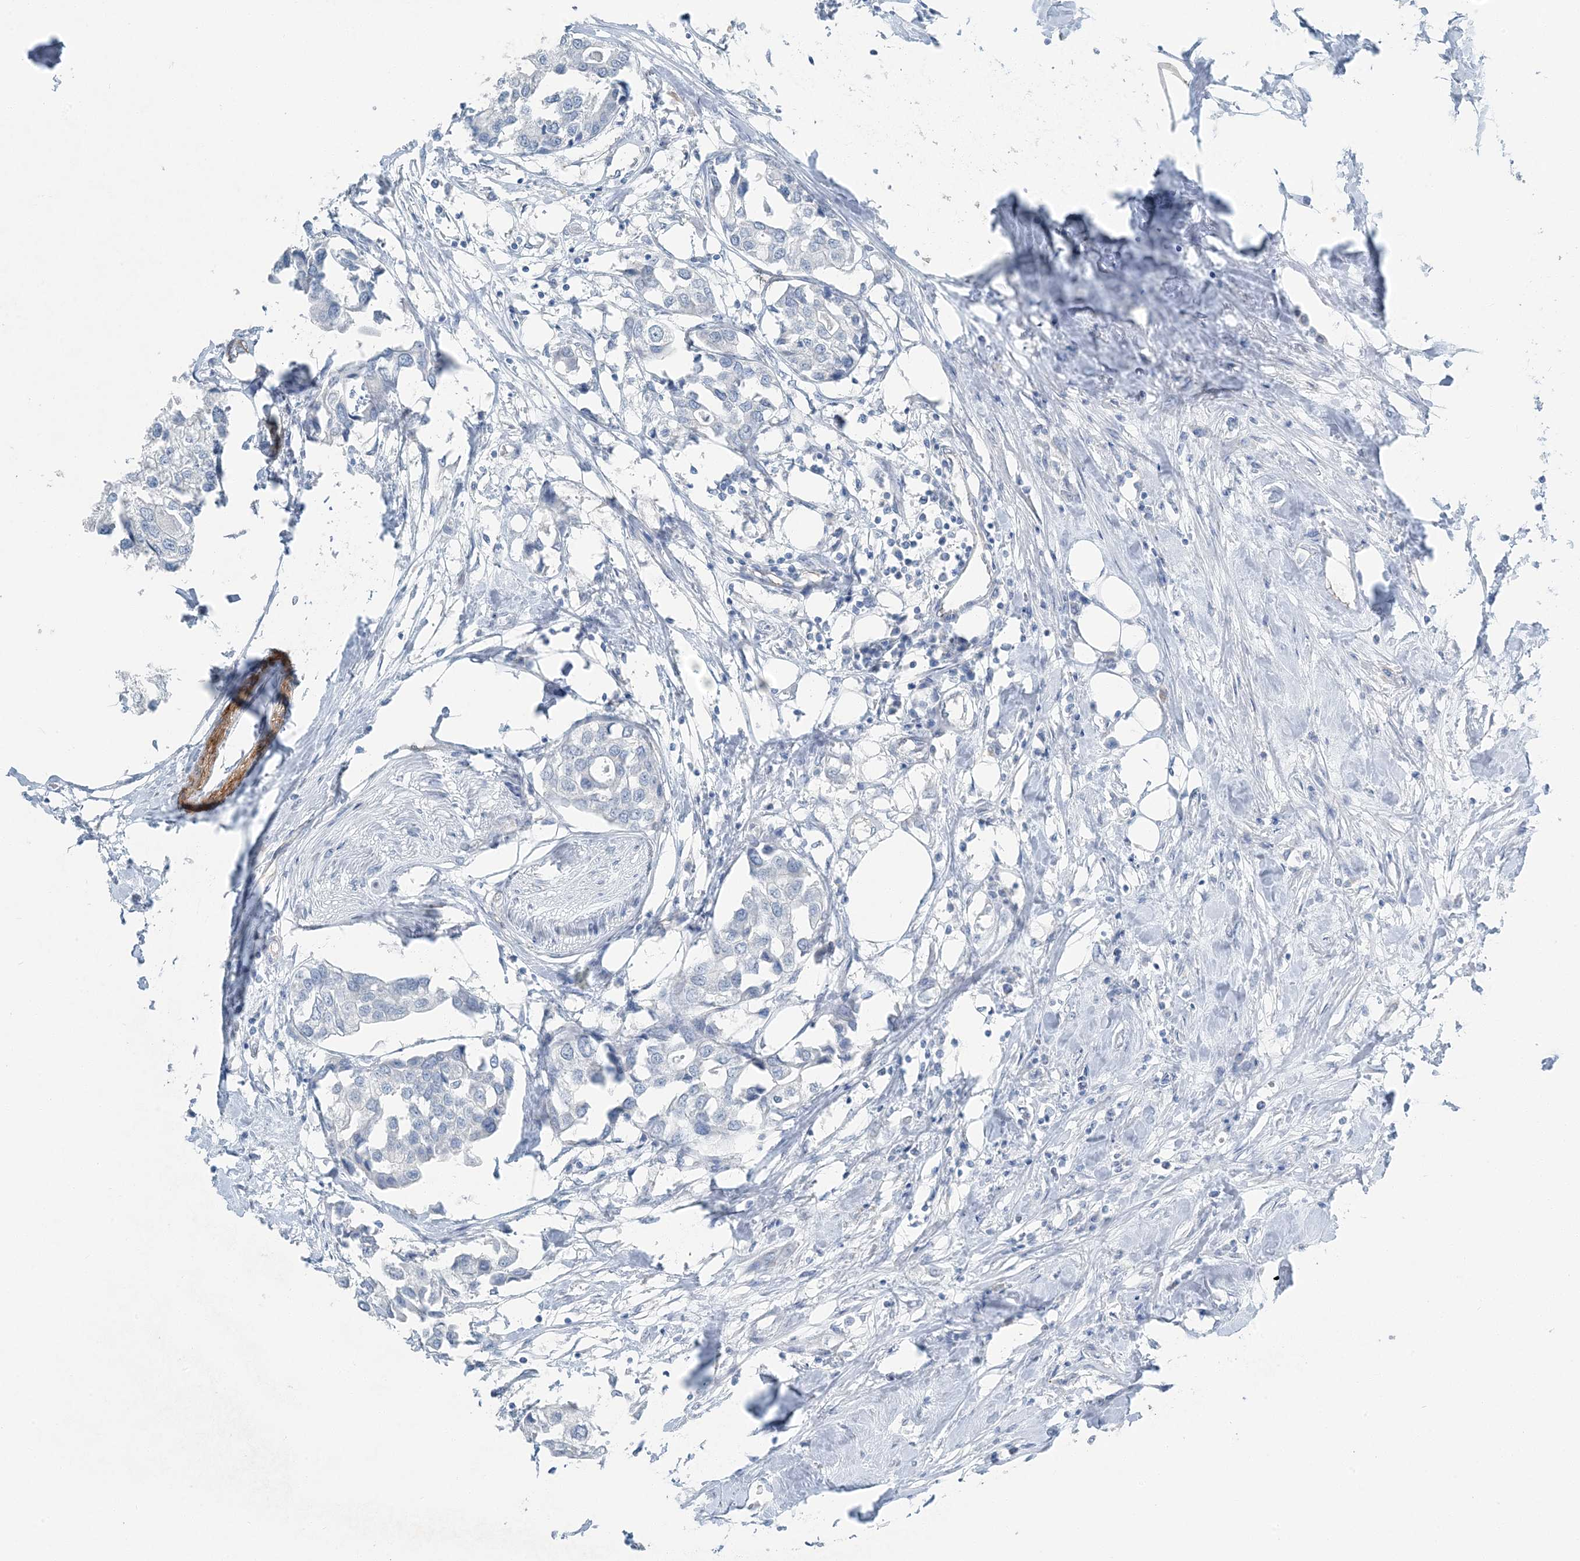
{"staining": {"intensity": "negative", "quantity": "none", "location": "none"}, "tissue": "urothelial cancer", "cell_type": "Tumor cells", "image_type": "cancer", "snomed": [{"axis": "morphology", "description": "Urothelial carcinoma, High grade"}, {"axis": "topography", "description": "Urinary bladder"}], "caption": "The immunohistochemistry (IHC) micrograph has no significant staining in tumor cells of urothelial cancer tissue.", "gene": "PGM5", "patient": {"sex": "male", "age": 64}}